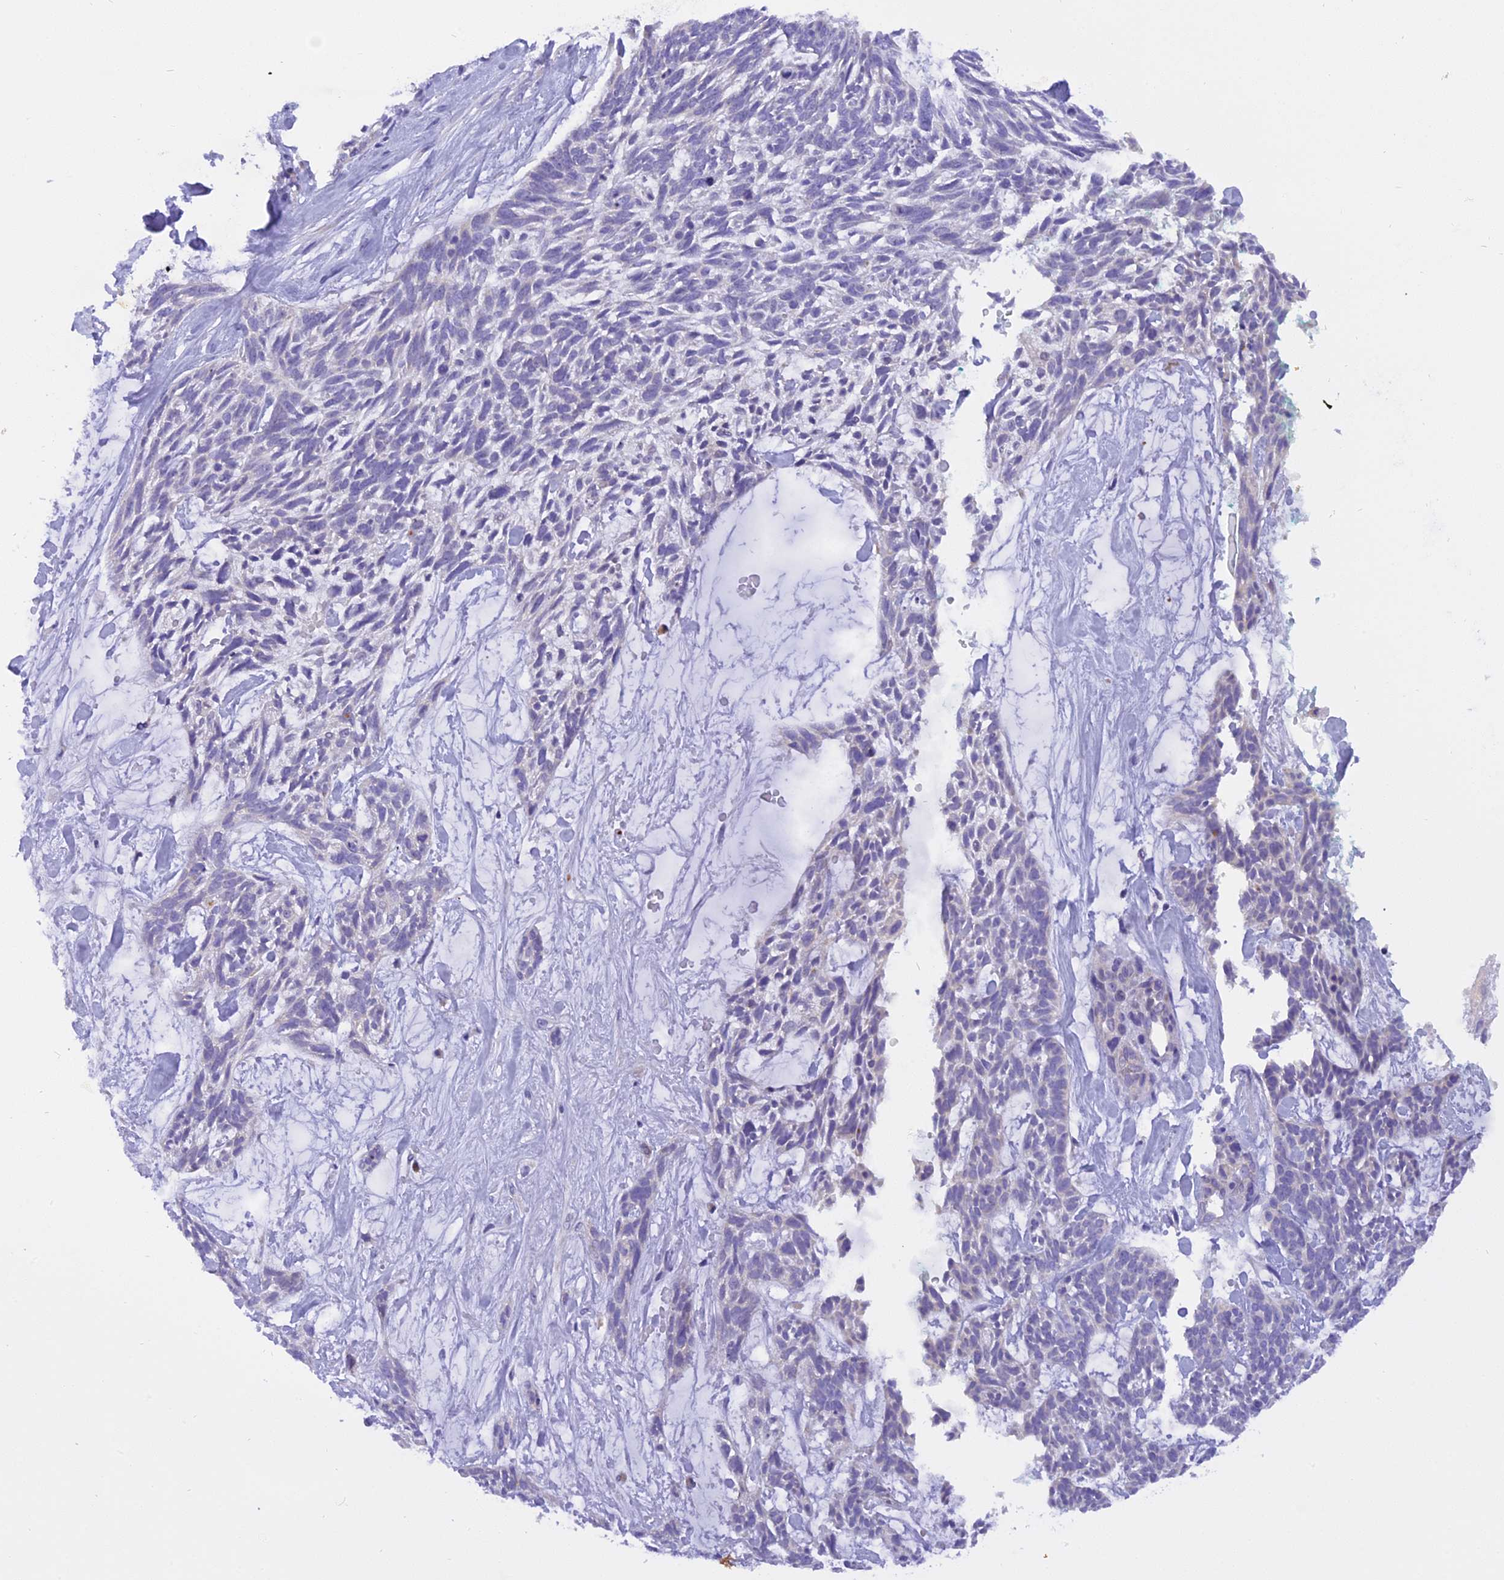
{"staining": {"intensity": "negative", "quantity": "none", "location": "none"}, "tissue": "skin cancer", "cell_type": "Tumor cells", "image_type": "cancer", "snomed": [{"axis": "morphology", "description": "Basal cell carcinoma"}, {"axis": "topography", "description": "Skin"}], "caption": "High magnification brightfield microscopy of skin cancer (basal cell carcinoma) stained with DAB (3,3'-diaminobenzidine) (brown) and counterstained with hematoxylin (blue): tumor cells show no significant staining. (IHC, brightfield microscopy, high magnification).", "gene": "TRIM3", "patient": {"sex": "male", "age": 88}}